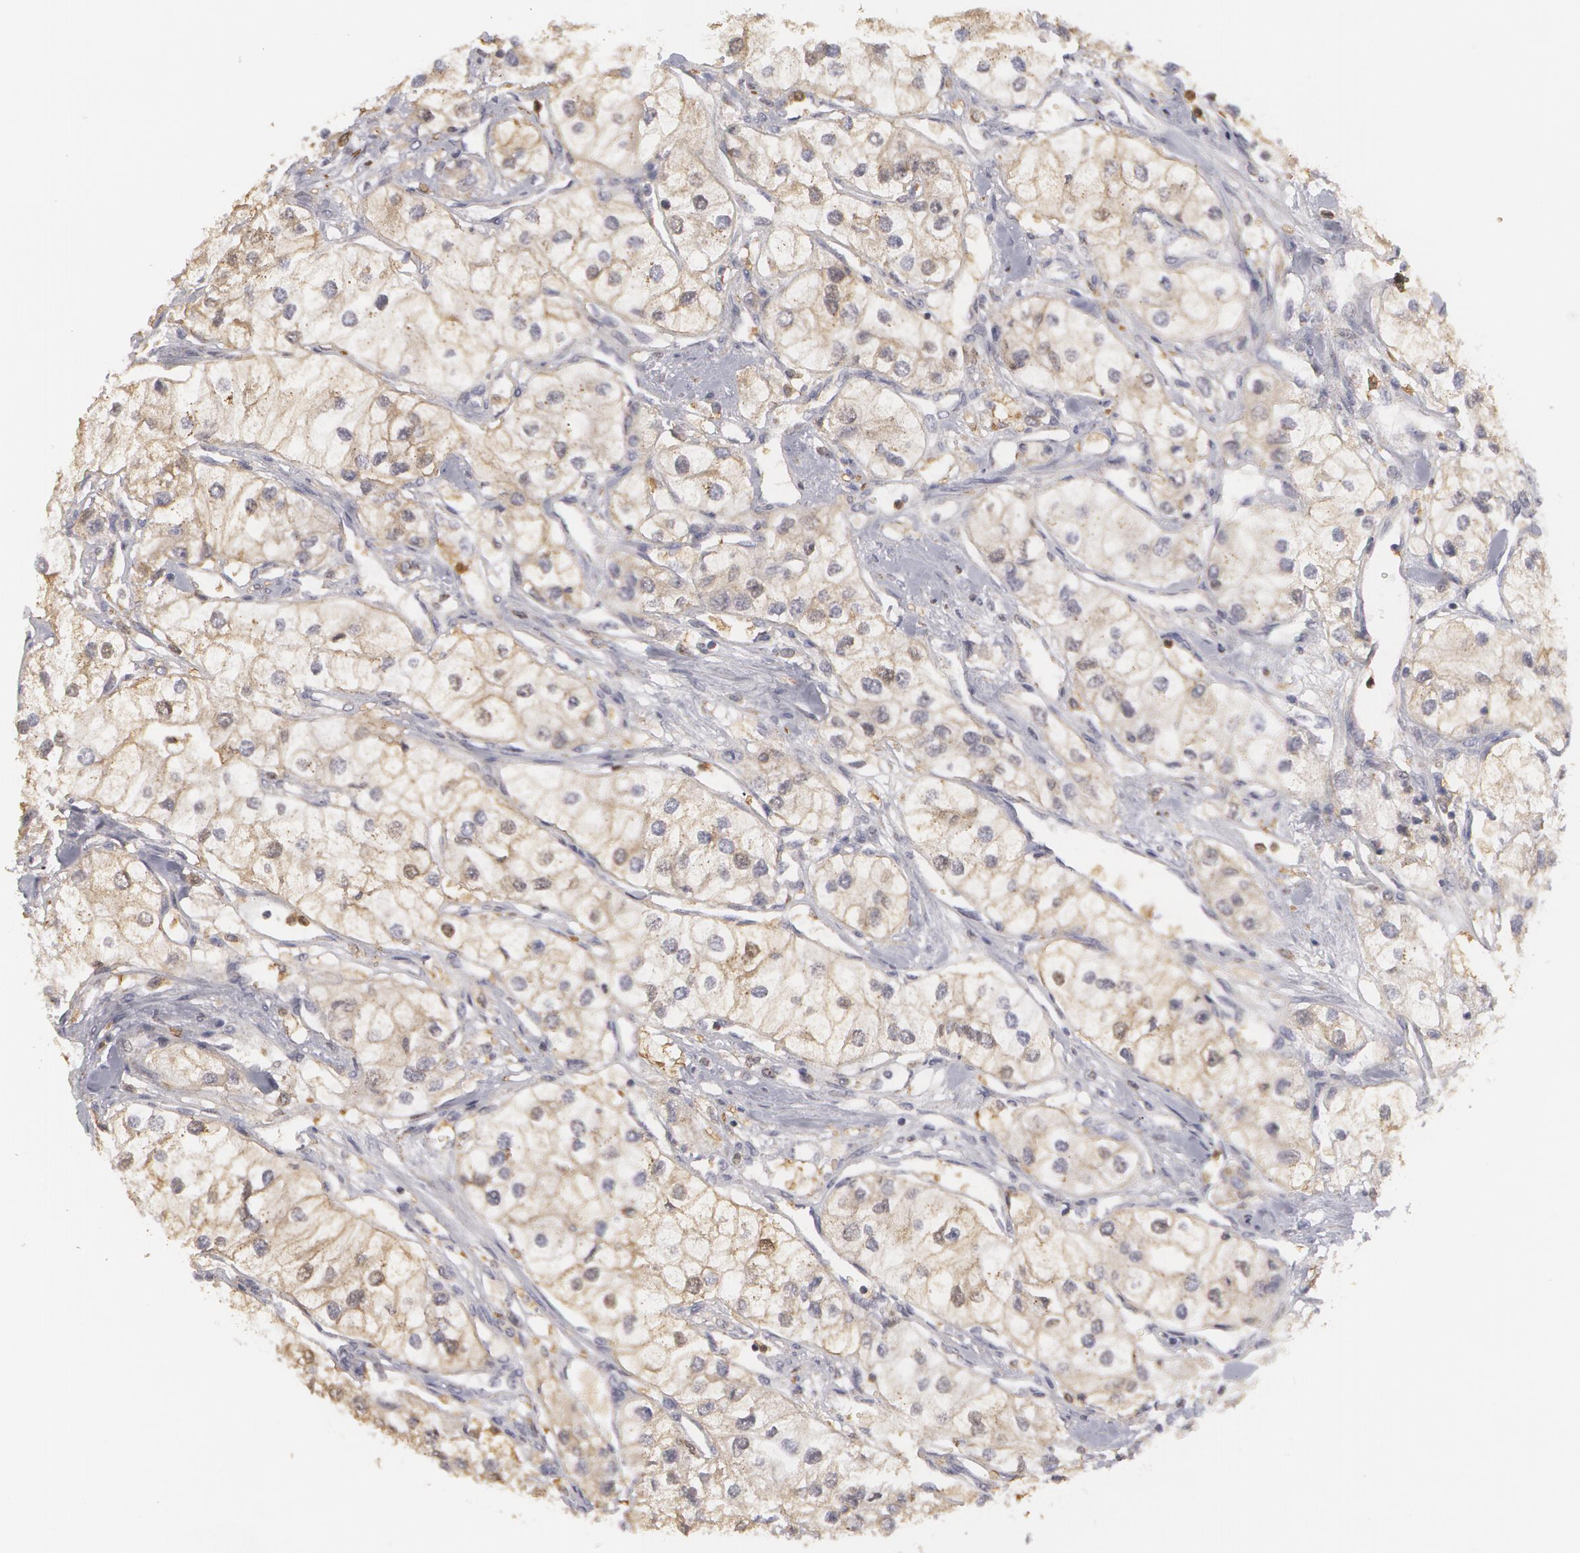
{"staining": {"intensity": "weak", "quantity": ">75%", "location": "cytoplasmic/membranous"}, "tissue": "renal cancer", "cell_type": "Tumor cells", "image_type": "cancer", "snomed": [{"axis": "morphology", "description": "Adenocarcinoma, NOS"}, {"axis": "topography", "description": "Kidney"}], "caption": "This is a histology image of immunohistochemistry (IHC) staining of renal adenocarcinoma, which shows weak staining in the cytoplasmic/membranous of tumor cells.", "gene": "CAT", "patient": {"sex": "male", "age": 57}}